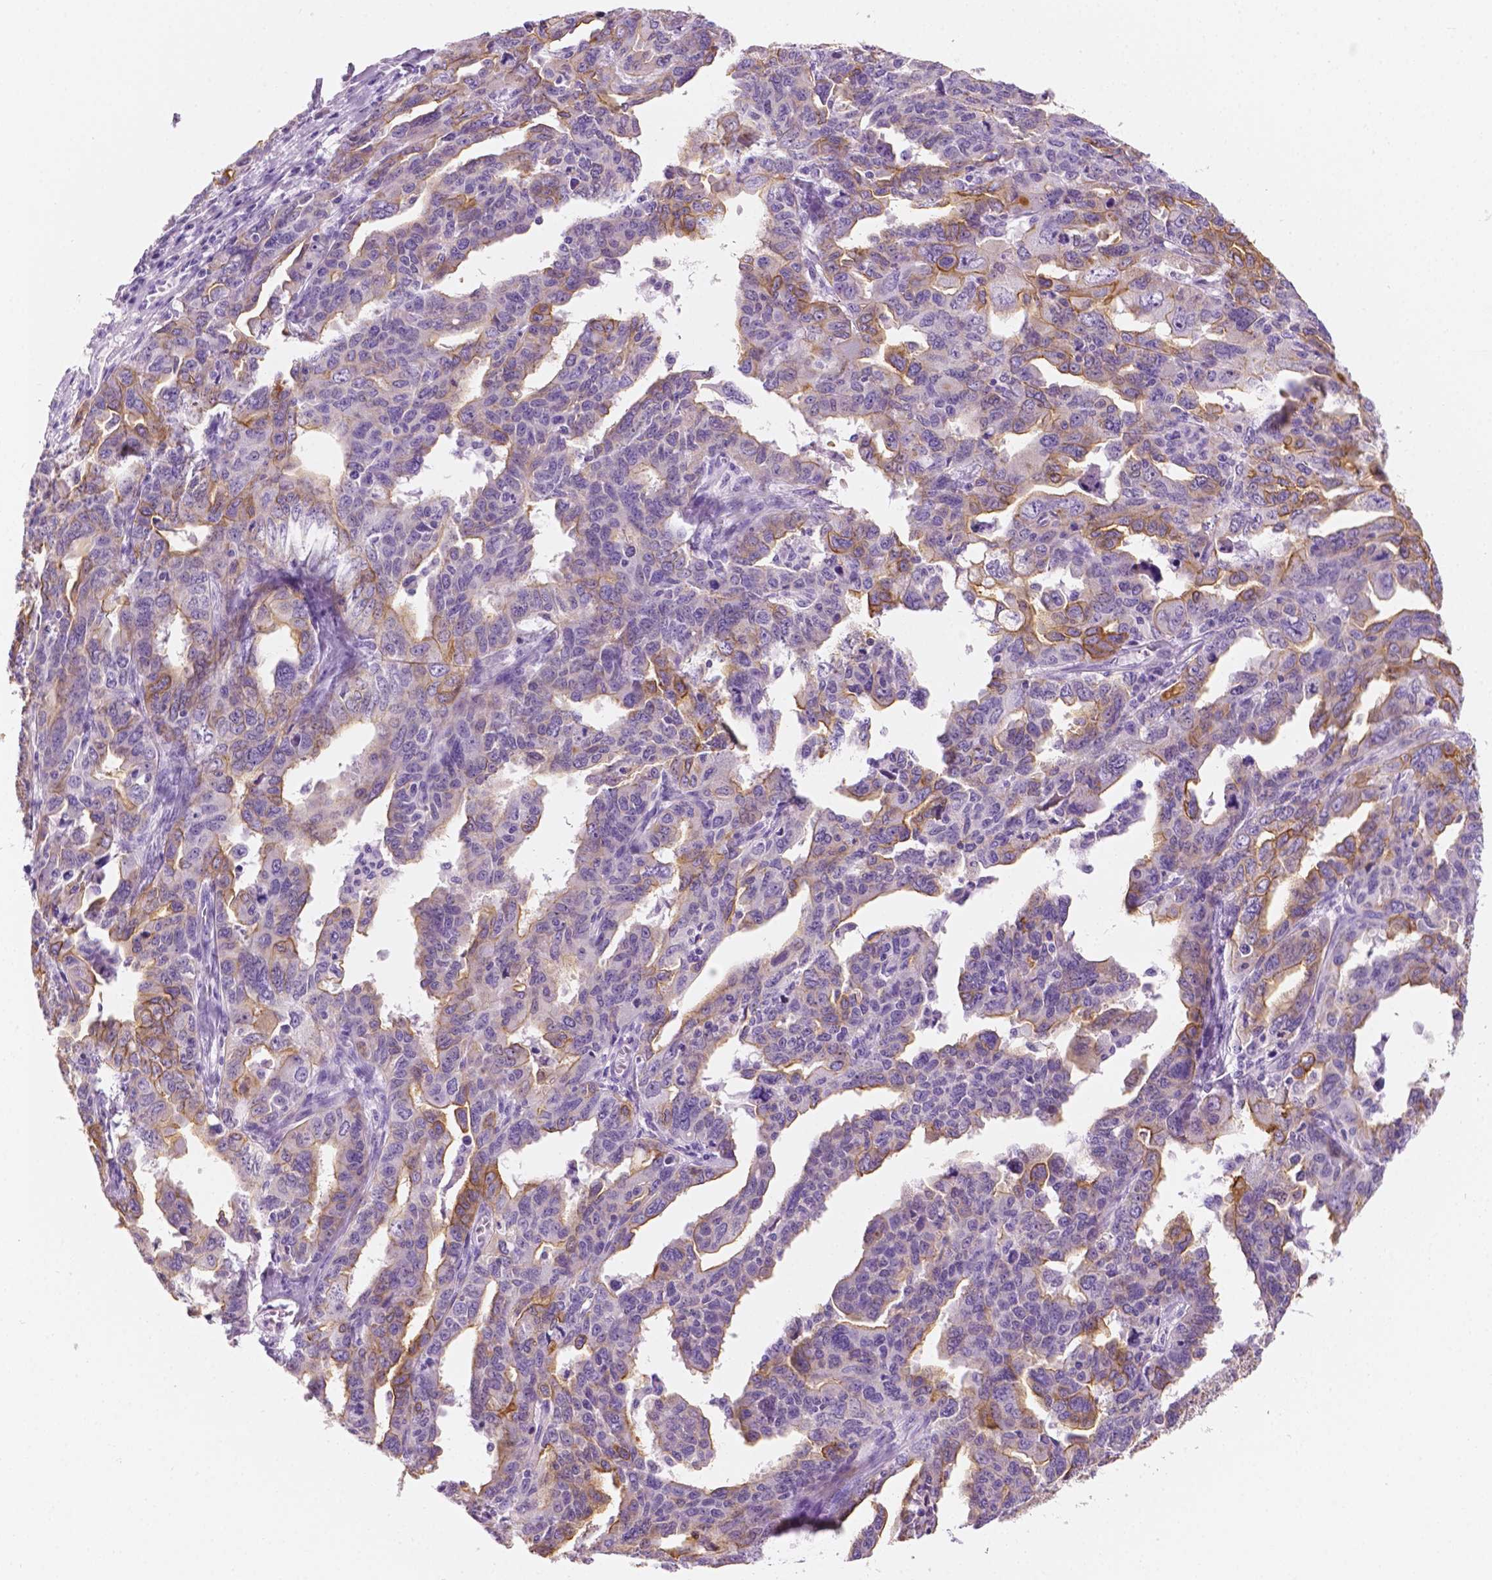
{"staining": {"intensity": "moderate", "quantity": "<25%", "location": "cytoplasmic/membranous"}, "tissue": "ovarian cancer", "cell_type": "Tumor cells", "image_type": "cancer", "snomed": [{"axis": "morphology", "description": "Adenocarcinoma, NOS"}, {"axis": "morphology", "description": "Carcinoma, endometroid"}, {"axis": "topography", "description": "Ovary"}], "caption": "This micrograph displays ovarian cancer (endometroid carcinoma) stained with IHC to label a protein in brown. The cytoplasmic/membranous of tumor cells show moderate positivity for the protein. Nuclei are counter-stained blue.", "gene": "PPL", "patient": {"sex": "female", "age": 72}}